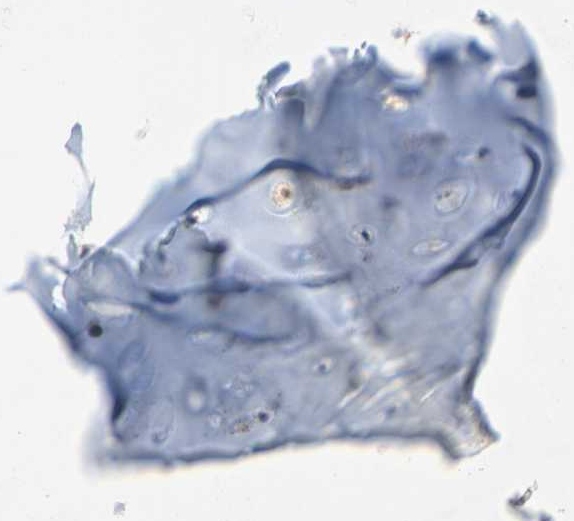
{"staining": {"intensity": "negative", "quantity": "none", "location": "none"}, "tissue": "adipose tissue", "cell_type": "Adipocytes", "image_type": "normal", "snomed": [{"axis": "morphology", "description": "Normal tissue, NOS"}, {"axis": "topography", "description": "Cartilage tissue"}, {"axis": "topography", "description": "Bronchus"}], "caption": "Immunohistochemical staining of benign human adipose tissue exhibits no significant positivity in adipocytes.", "gene": "WIPI1", "patient": {"sex": "female", "age": 73}}